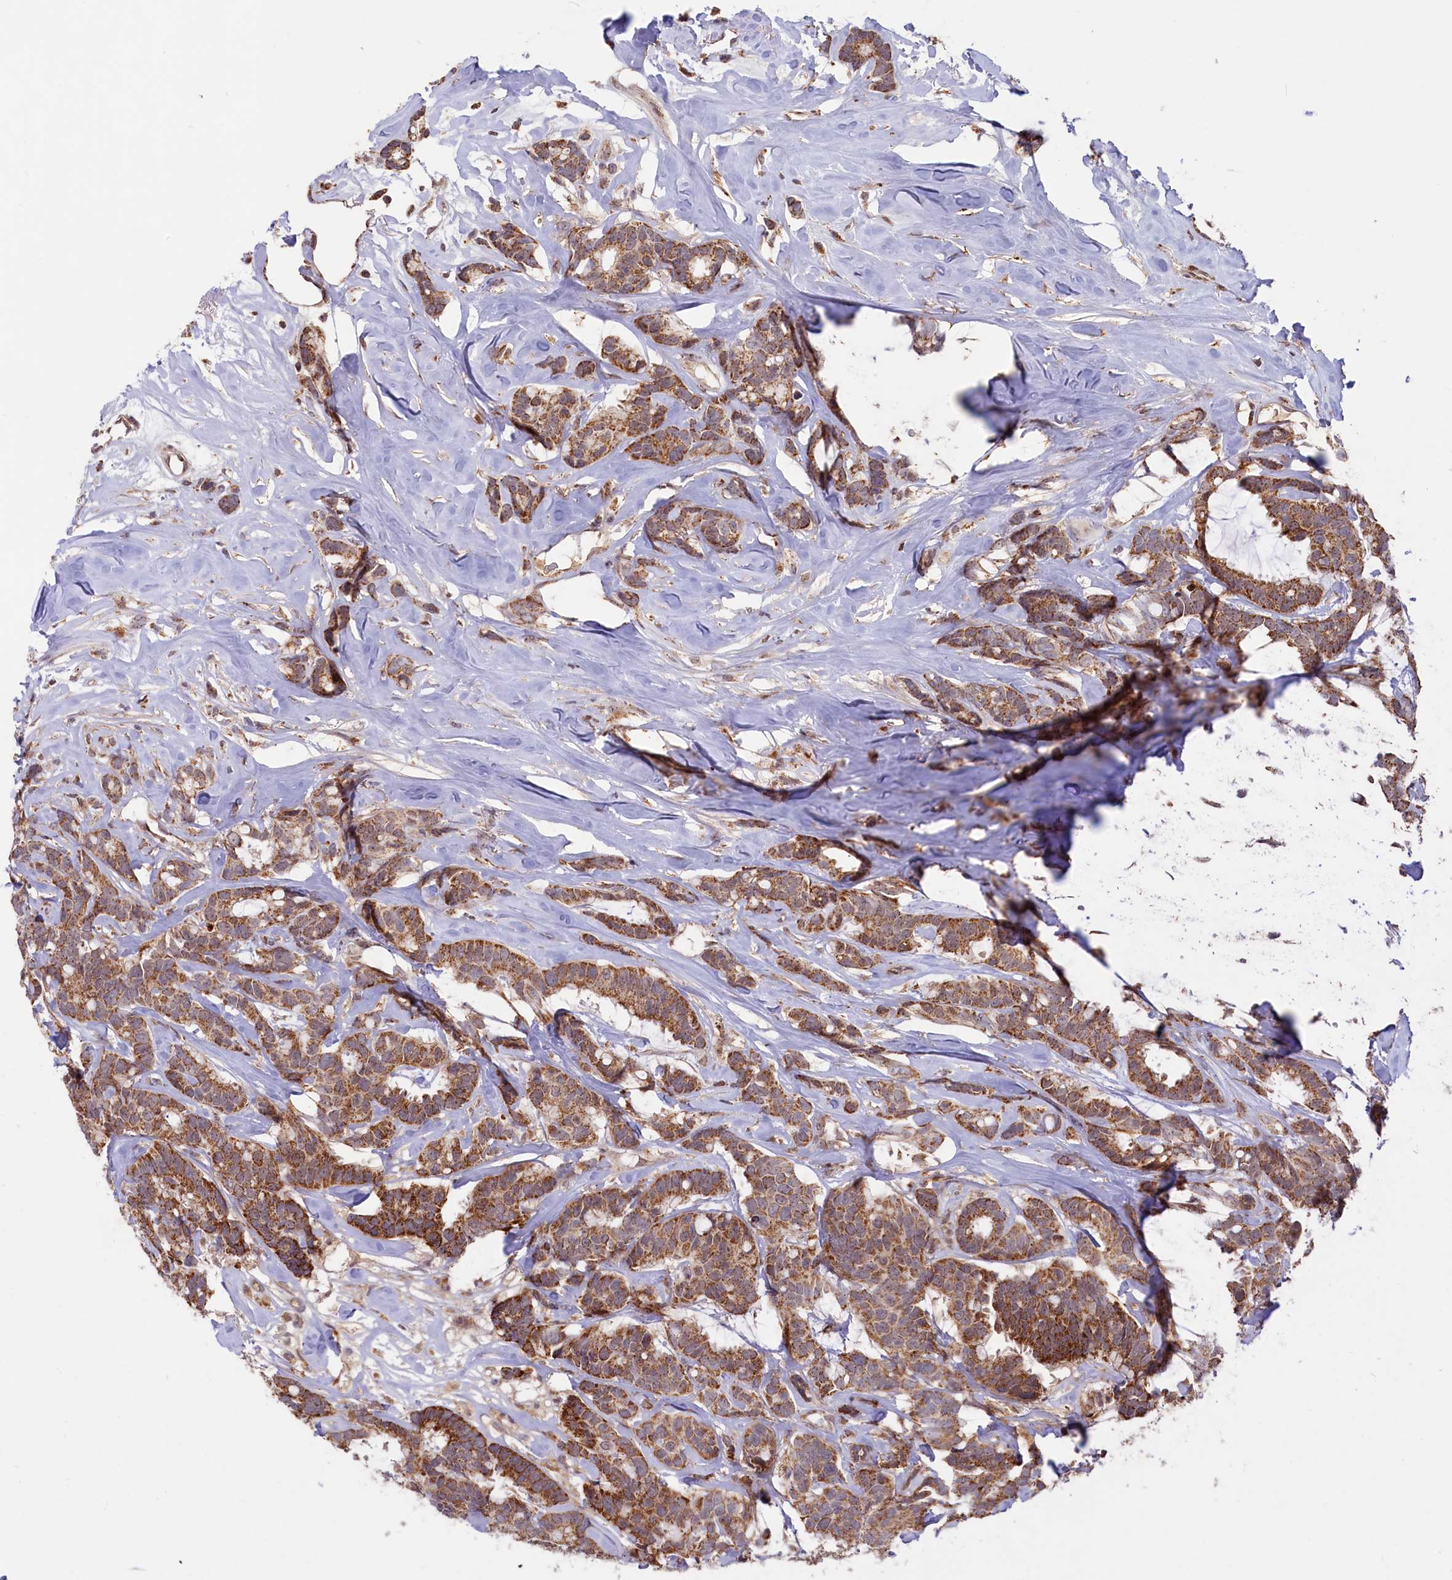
{"staining": {"intensity": "moderate", "quantity": ">75%", "location": "cytoplasmic/membranous"}, "tissue": "breast cancer", "cell_type": "Tumor cells", "image_type": "cancer", "snomed": [{"axis": "morphology", "description": "Duct carcinoma"}, {"axis": "topography", "description": "Breast"}], "caption": "This photomicrograph displays infiltrating ductal carcinoma (breast) stained with immunohistochemistry to label a protein in brown. The cytoplasmic/membranous of tumor cells show moderate positivity for the protein. Nuclei are counter-stained blue.", "gene": "DUS3L", "patient": {"sex": "female", "age": 87}}